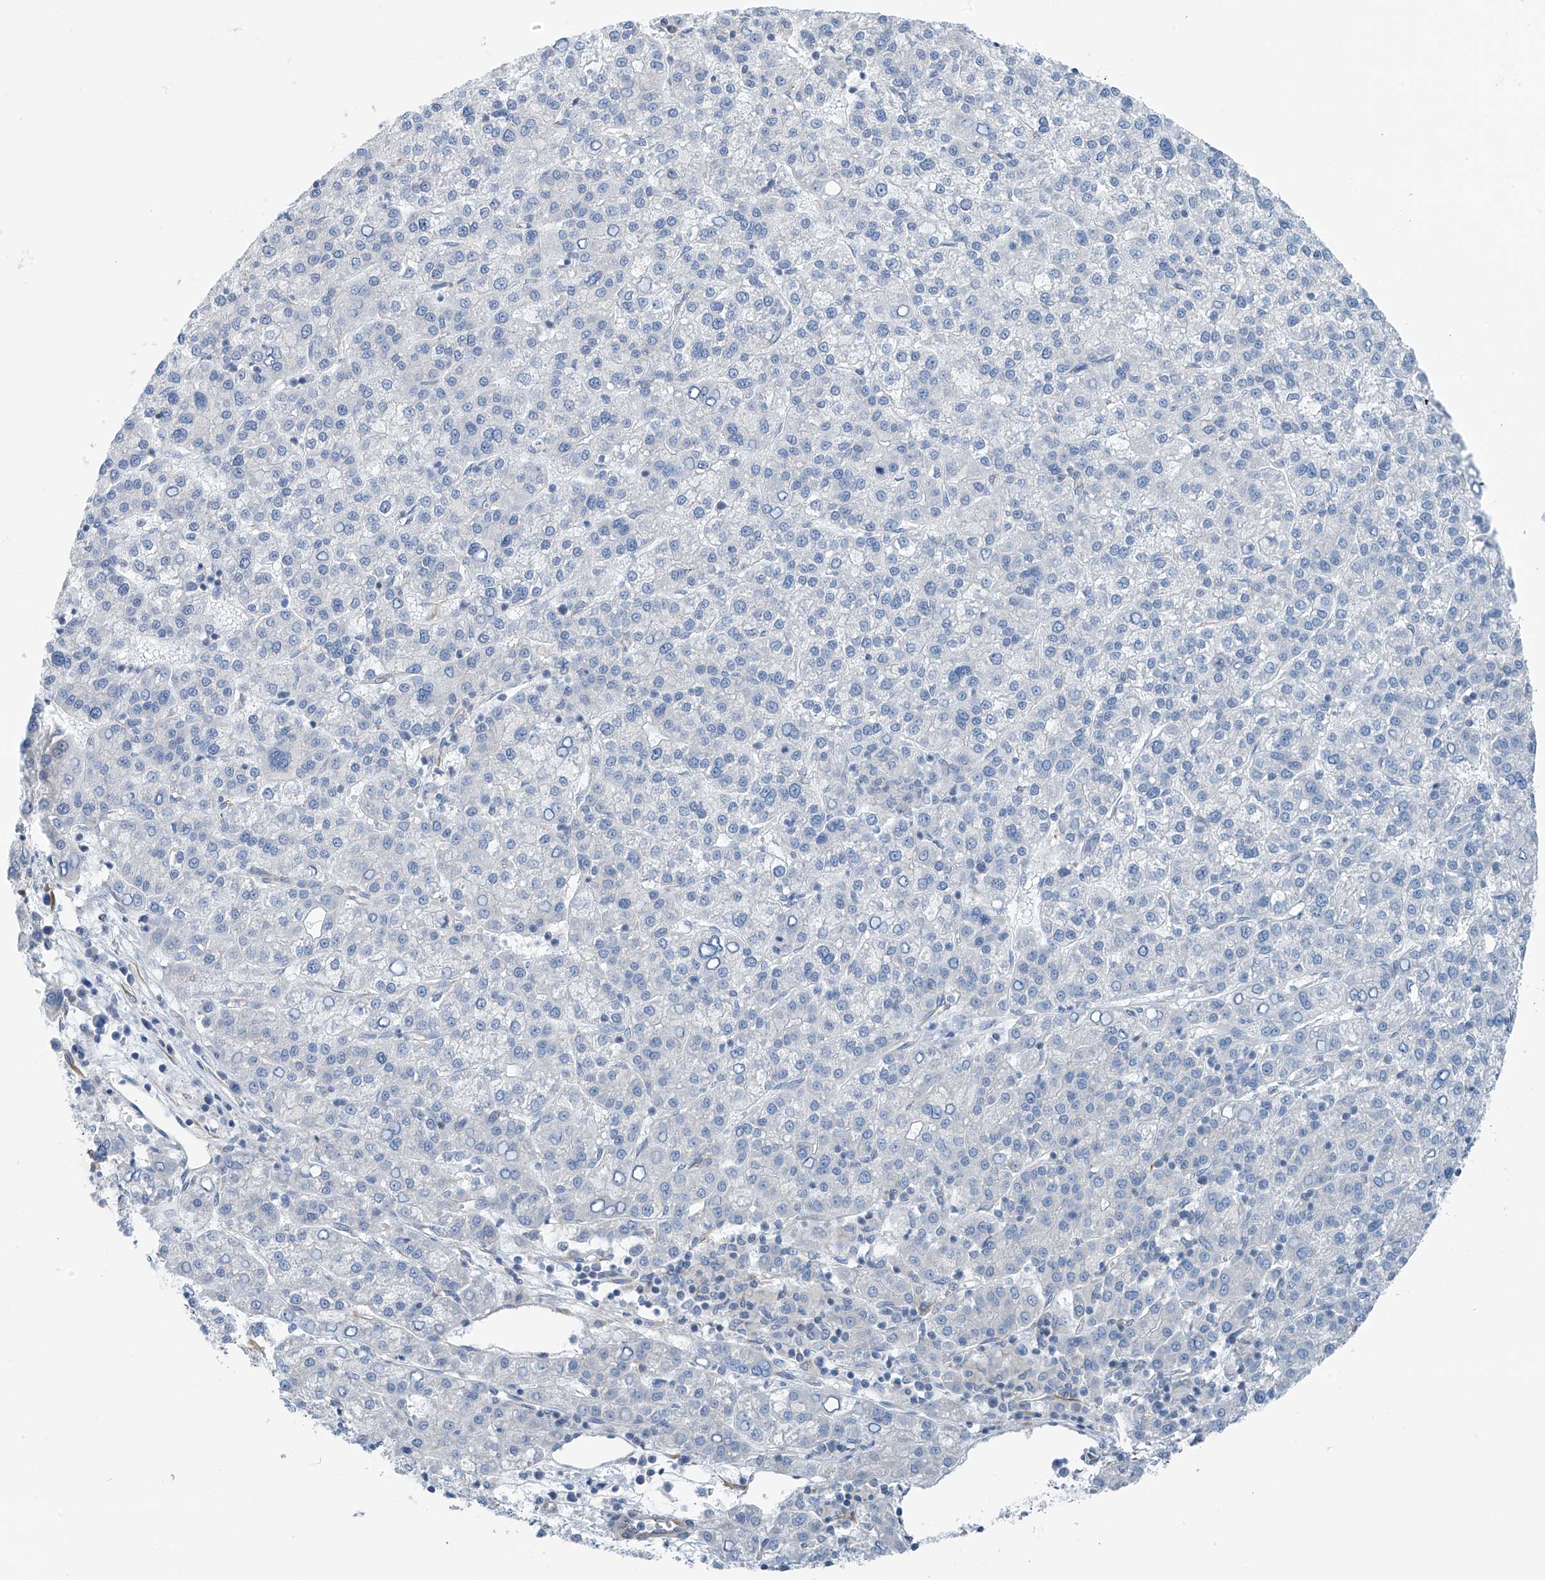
{"staining": {"intensity": "negative", "quantity": "none", "location": "none"}, "tissue": "liver cancer", "cell_type": "Tumor cells", "image_type": "cancer", "snomed": [{"axis": "morphology", "description": "Carcinoma, Hepatocellular, NOS"}, {"axis": "topography", "description": "Liver"}], "caption": "This is an immunohistochemistry photomicrograph of liver cancer (hepatocellular carcinoma). There is no positivity in tumor cells.", "gene": "RCN2", "patient": {"sex": "female", "age": 58}}